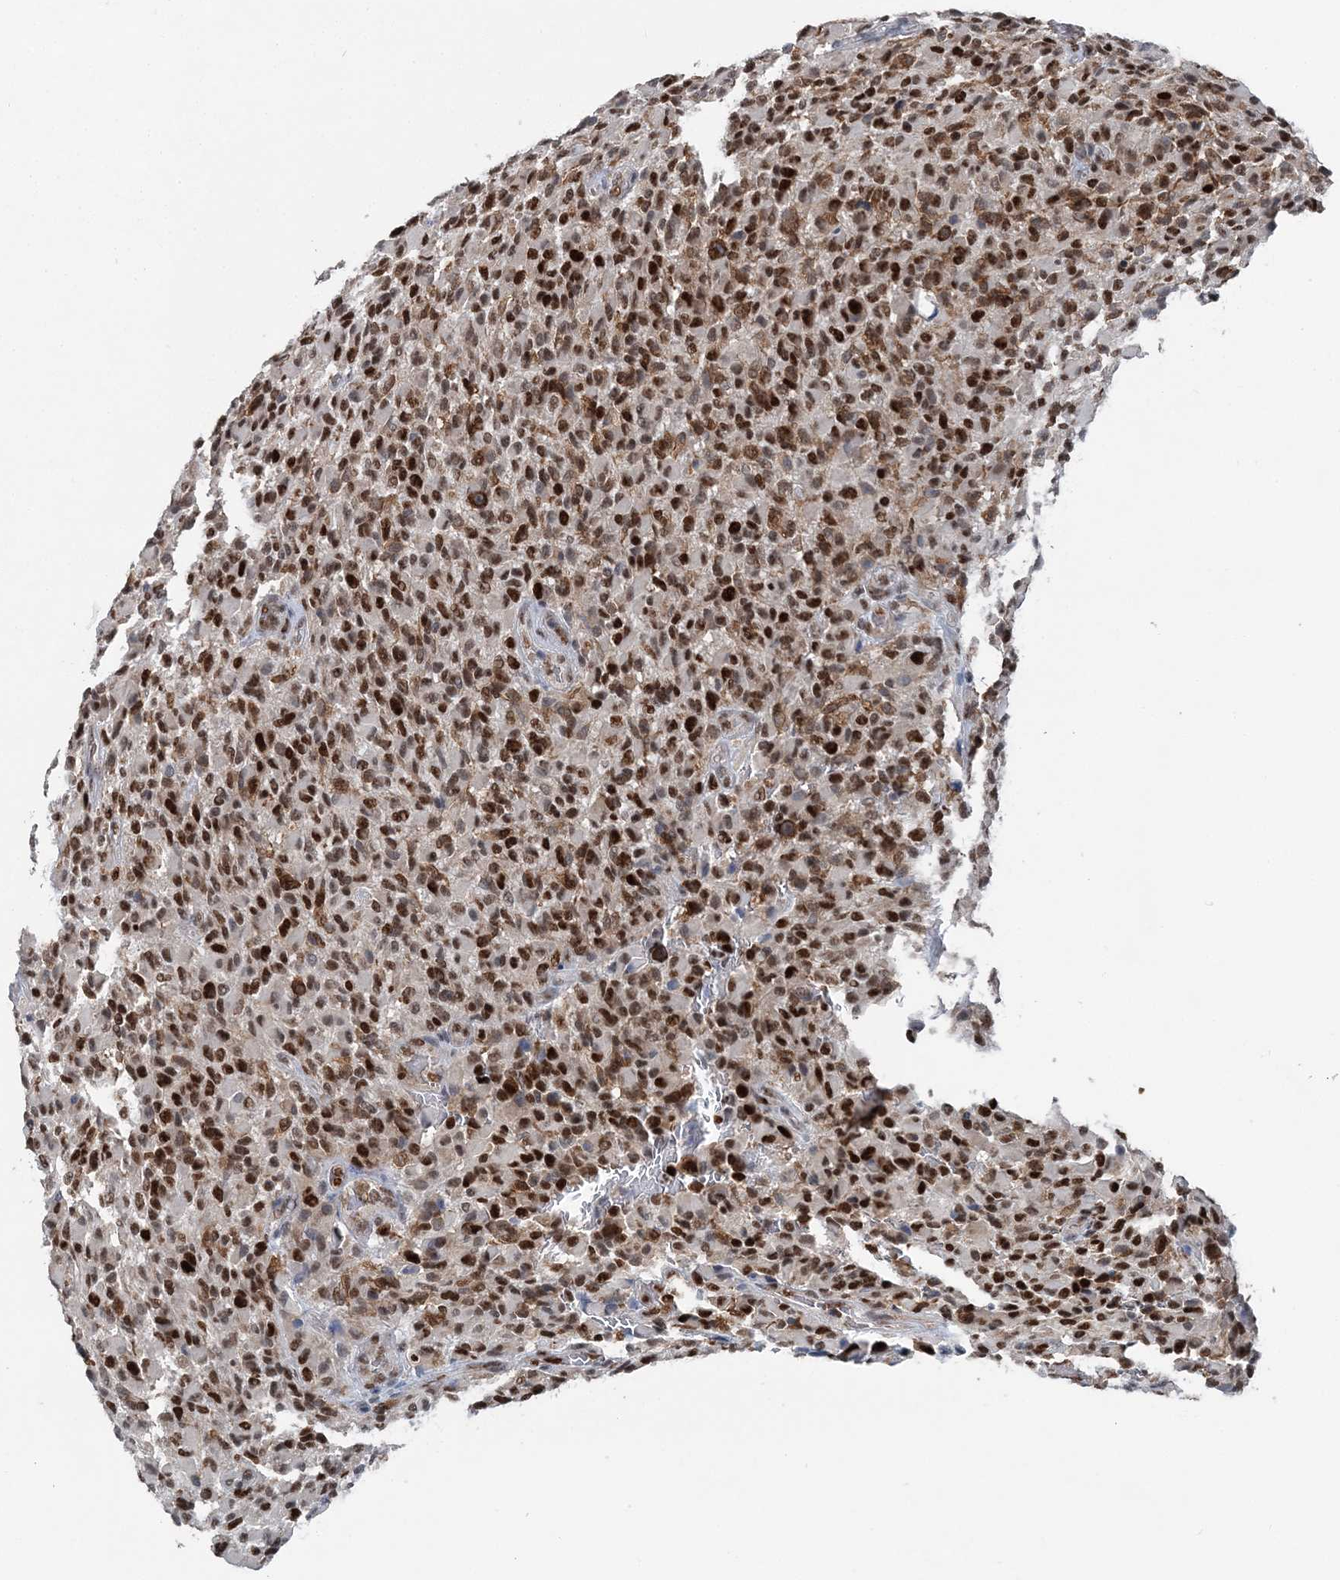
{"staining": {"intensity": "strong", "quantity": ">75%", "location": "nuclear"}, "tissue": "glioma", "cell_type": "Tumor cells", "image_type": "cancer", "snomed": [{"axis": "morphology", "description": "Glioma, malignant, High grade"}, {"axis": "topography", "description": "Brain"}], "caption": "Protein positivity by immunohistochemistry (IHC) exhibits strong nuclear expression in about >75% of tumor cells in glioma.", "gene": "HAT1", "patient": {"sex": "male", "age": 71}}